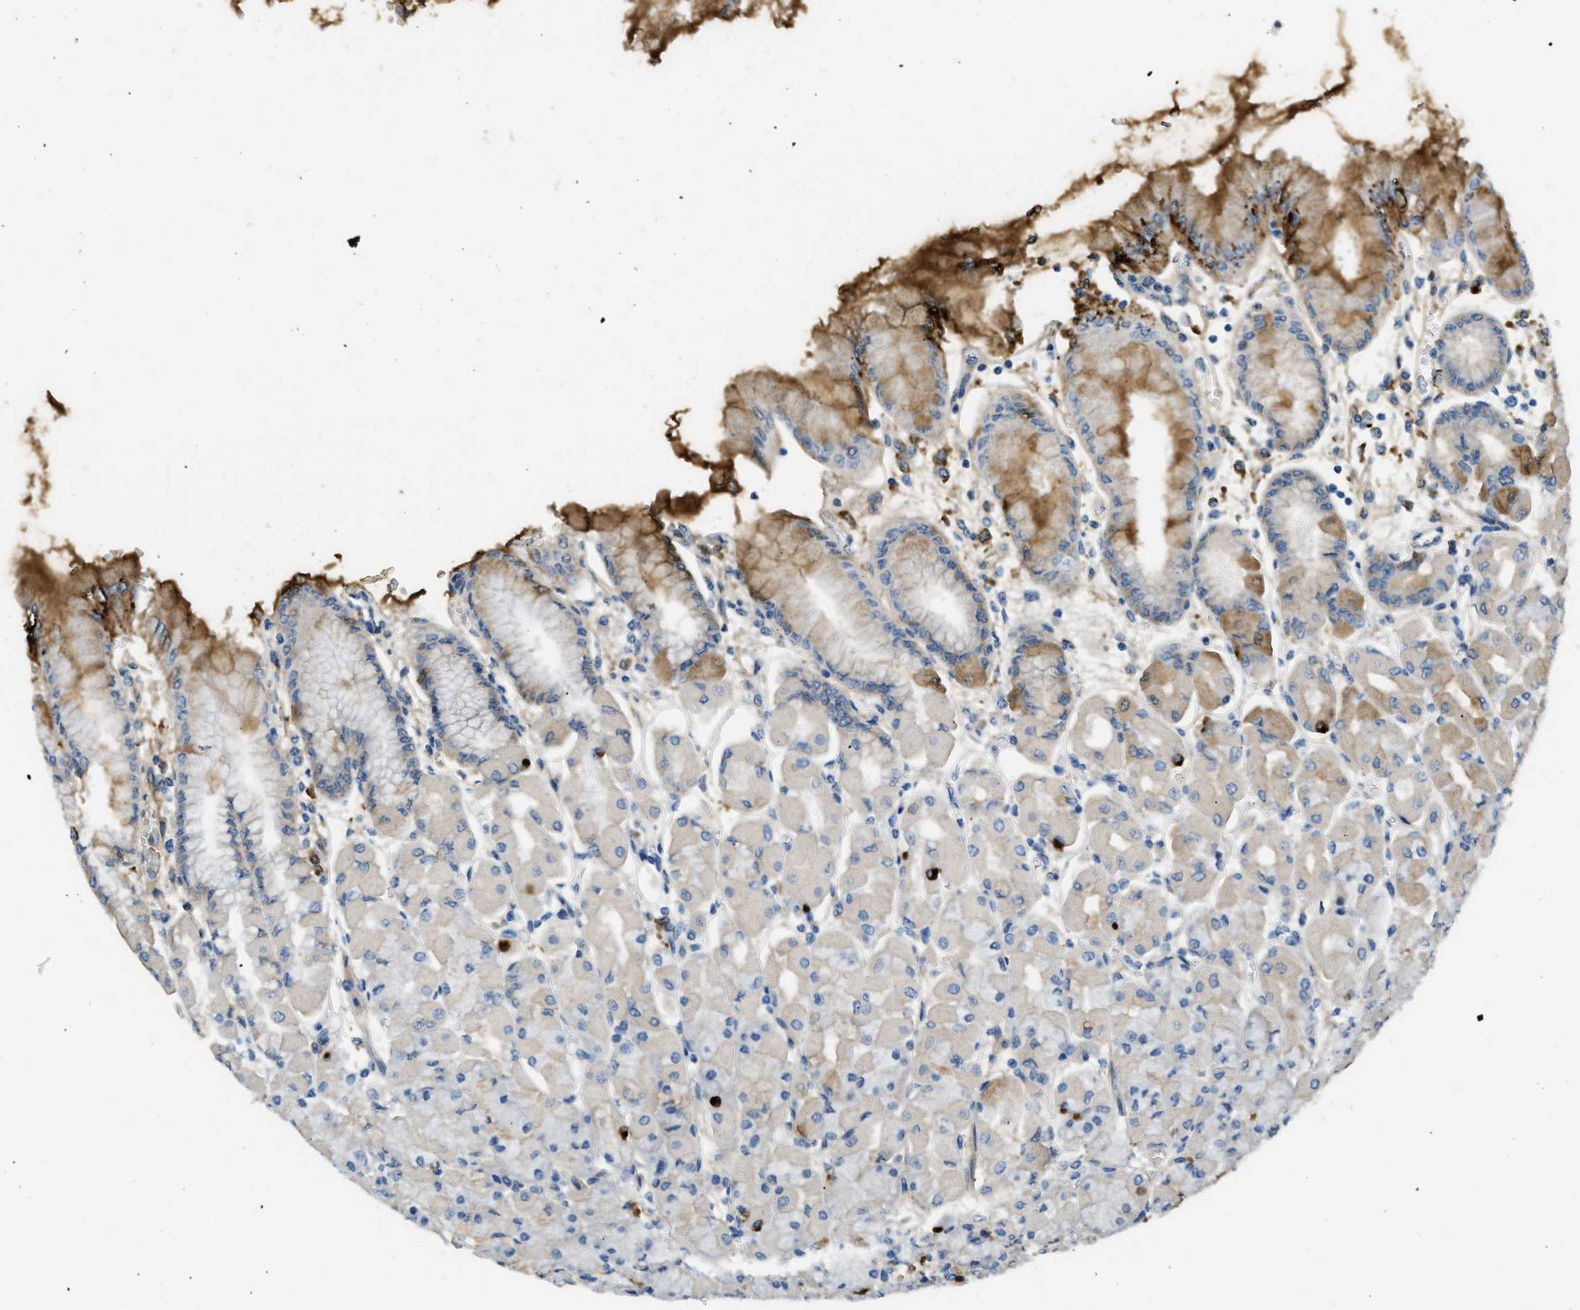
{"staining": {"intensity": "moderate", "quantity": "<25%", "location": "cytoplasmic/membranous"}, "tissue": "stomach", "cell_type": "Glandular cells", "image_type": "normal", "snomed": [{"axis": "morphology", "description": "Normal tissue, NOS"}, {"axis": "topography", "description": "Stomach, upper"}], "caption": "DAB (3,3'-diaminobenzidine) immunohistochemical staining of normal stomach reveals moderate cytoplasmic/membranous protein expression in about <25% of glandular cells.", "gene": "PRTN3", "patient": {"sex": "female", "age": 56}}